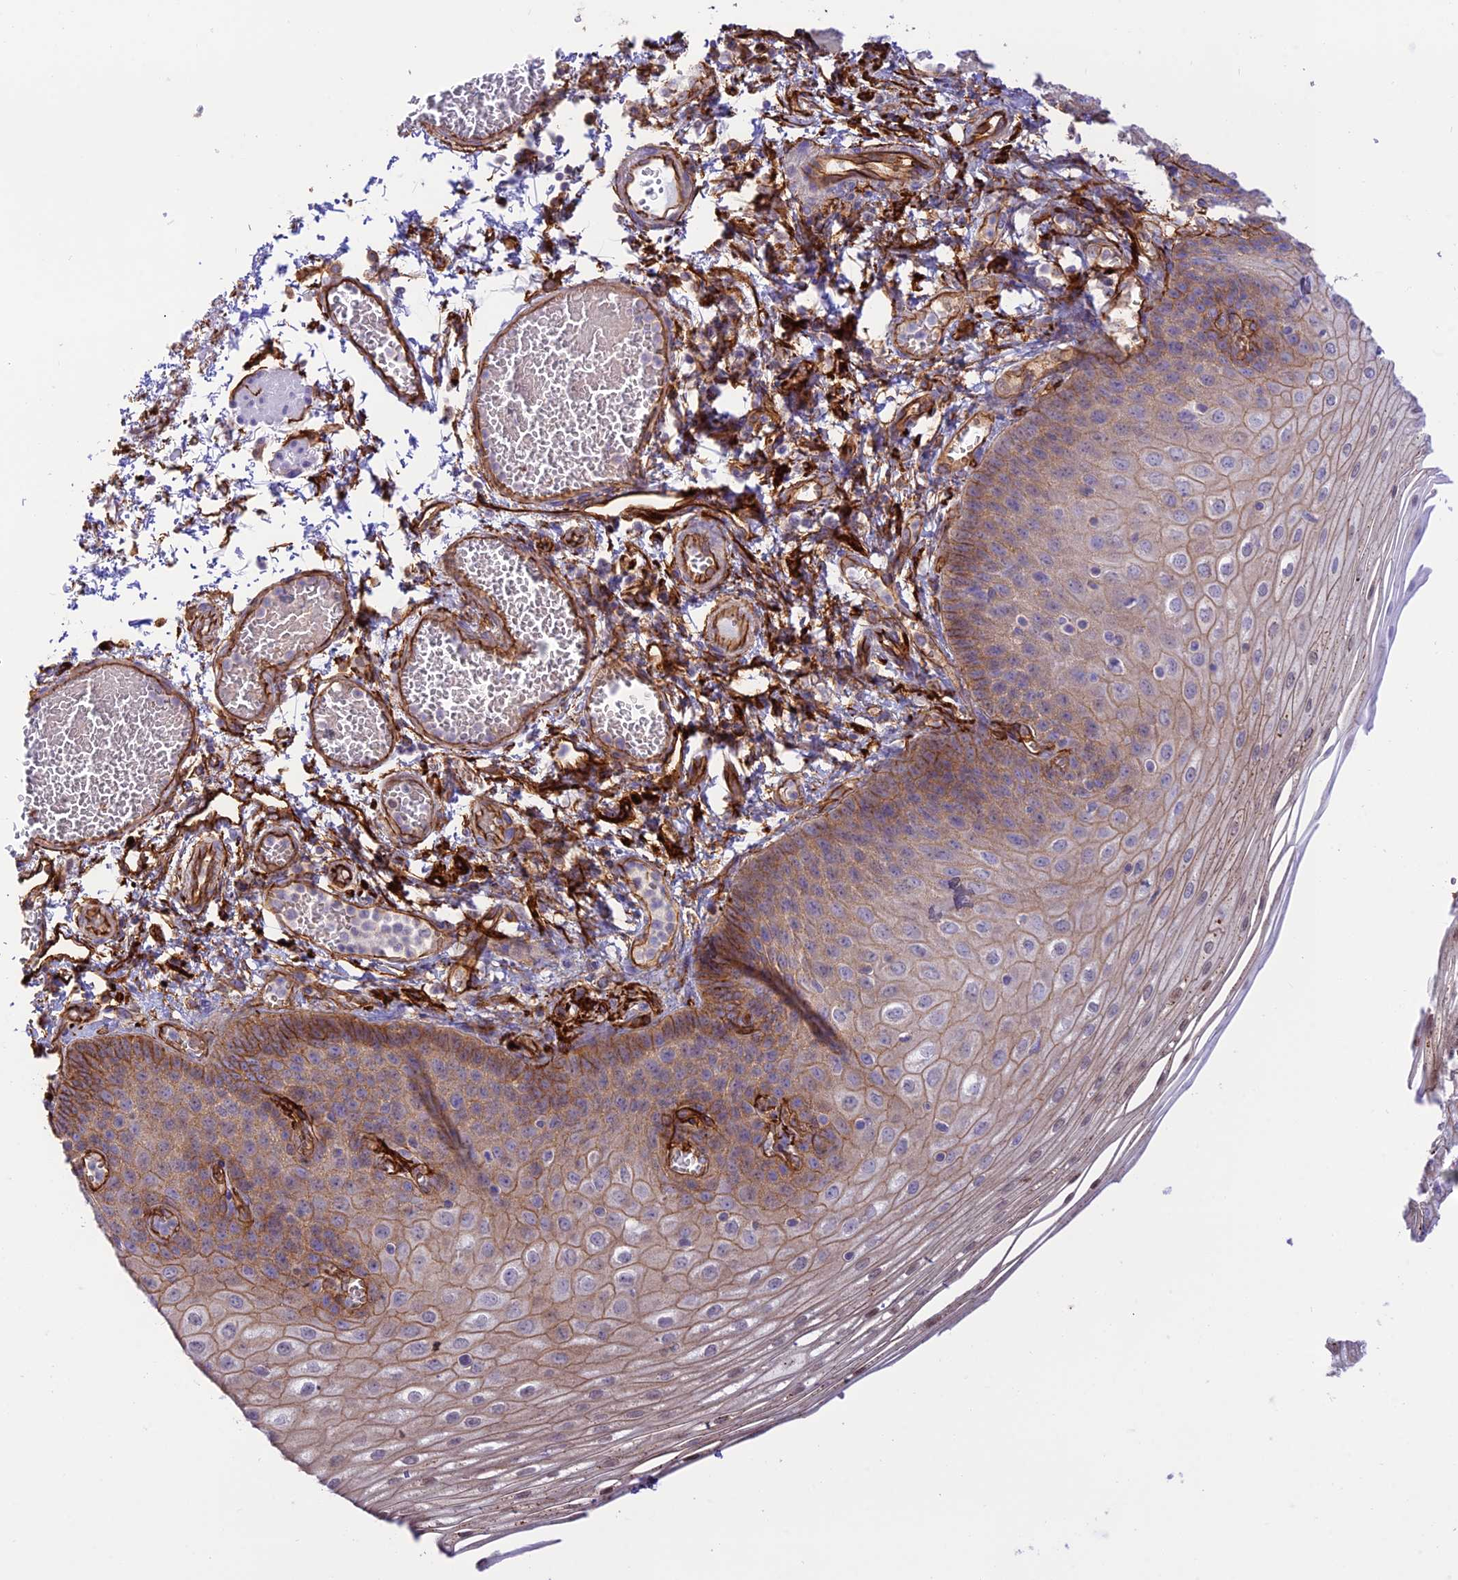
{"staining": {"intensity": "moderate", "quantity": "25%-75%", "location": "cytoplasmic/membranous"}, "tissue": "esophagus", "cell_type": "Squamous epithelial cells", "image_type": "normal", "snomed": [{"axis": "morphology", "description": "Normal tissue, NOS"}, {"axis": "topography", "description": "Esophagus"}], "caption": "DAB (3,3'-diaminobenzidine) immunohistochemical staining of unremarkable human esophagus reveals moderate cytoplasmic/membranous protein positivity in about 25%-75% of squamous epithelial cells. The staining is performed using DAB brown chromogen to label protein expression. The nuclei are counter-stained blue using hematoxylin.", "gene": "YPEL5", "patient": {"sex": "male", "age": 81}}